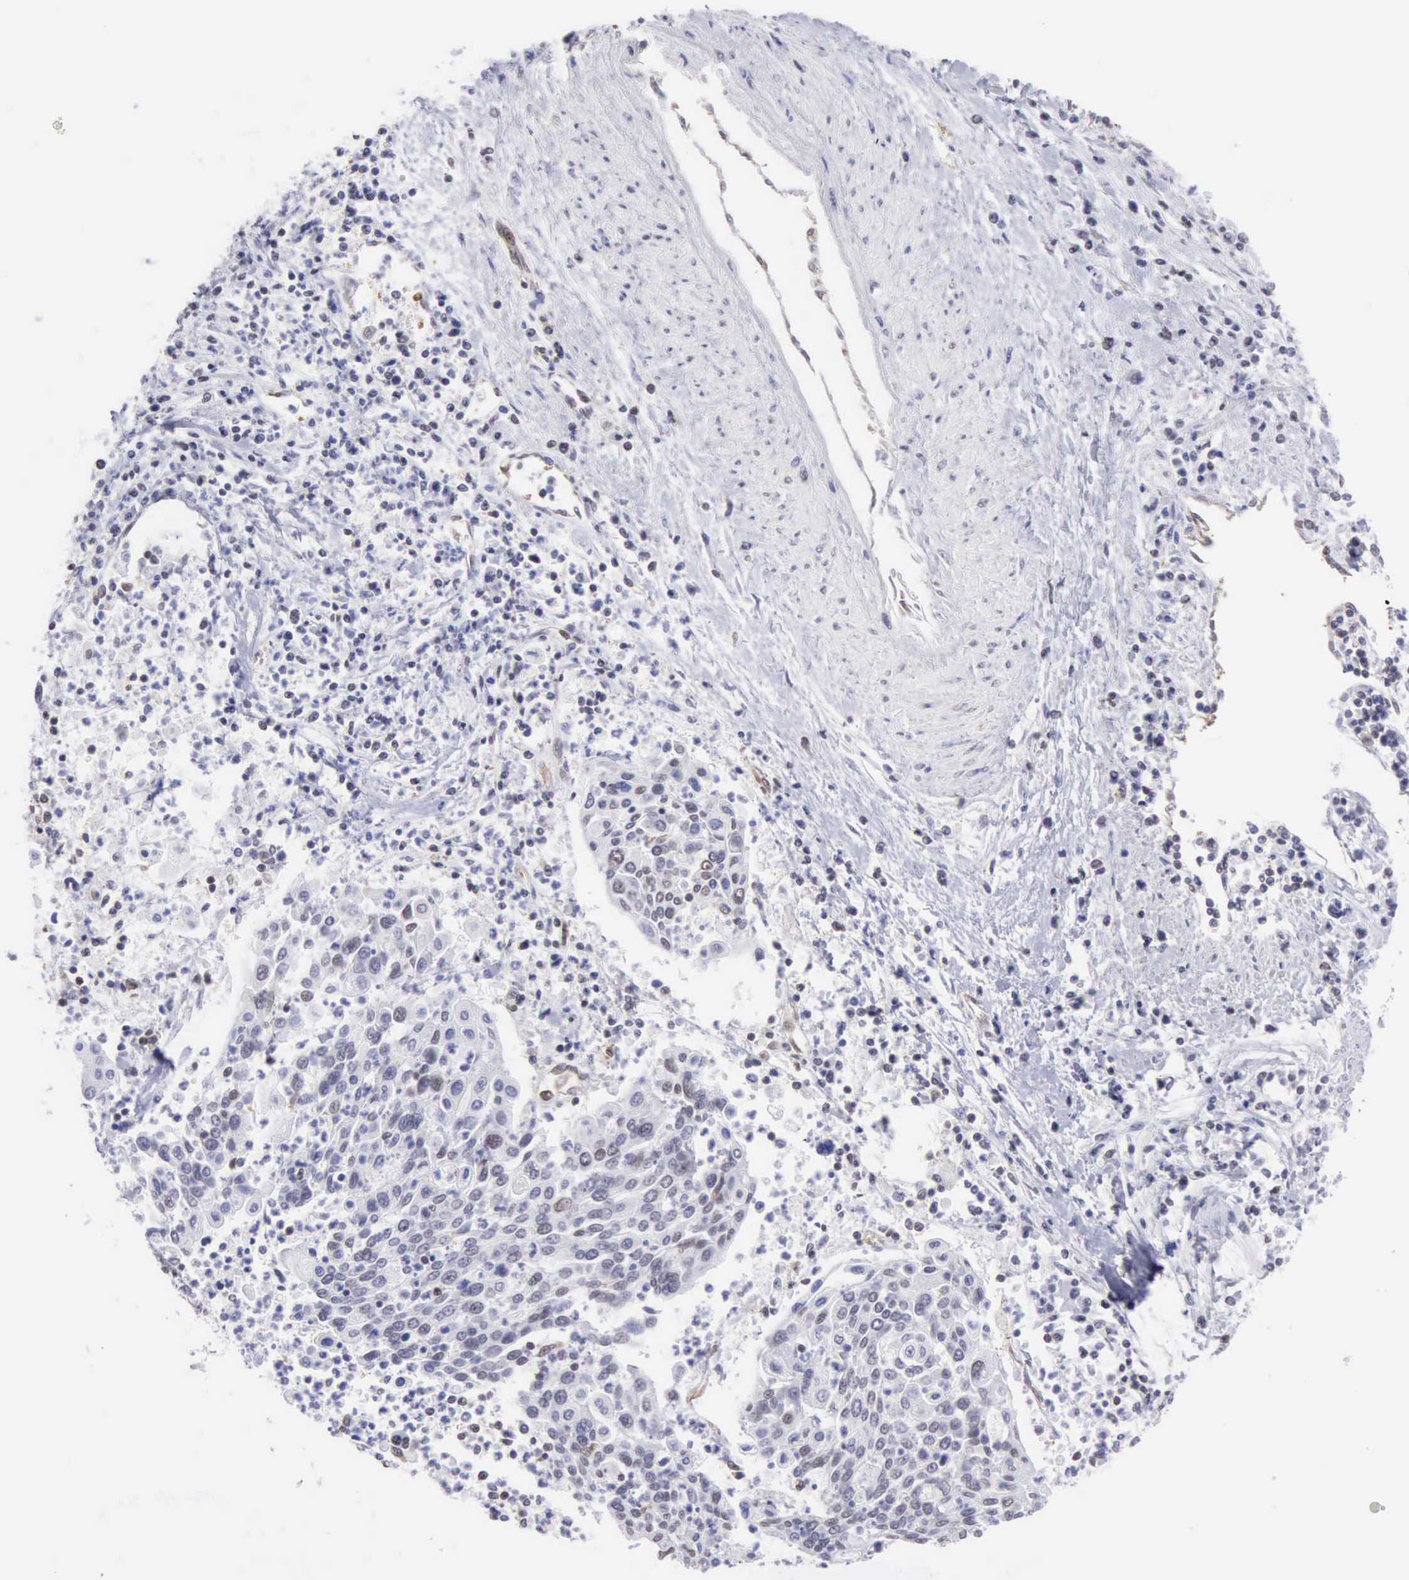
{"staining": {"intensity": "weak", "quantity": "<25%", "location": "nuclear"}, "tissue": "cervical cancer", "cell_type": "Tumor cells", "image_type": "cancer", "snomed": [{"axis": "morphology", "description": "Squamous cell carcinoma, NOS"}, {"axis": "topography", "description": "Cervix"}], "caption": "Image shows no protein staining in tumor cells of squamous cell carcinoma (cervical) tissue. Brightfield microscopy of immunohistochemistry stained with DAB (3,3'-diaminobenzidine) (brown) and hematoxylin (blue), captured at high magnification.", "gene": "ERCC4", "patient": {"sex": "female", "age": 40}}